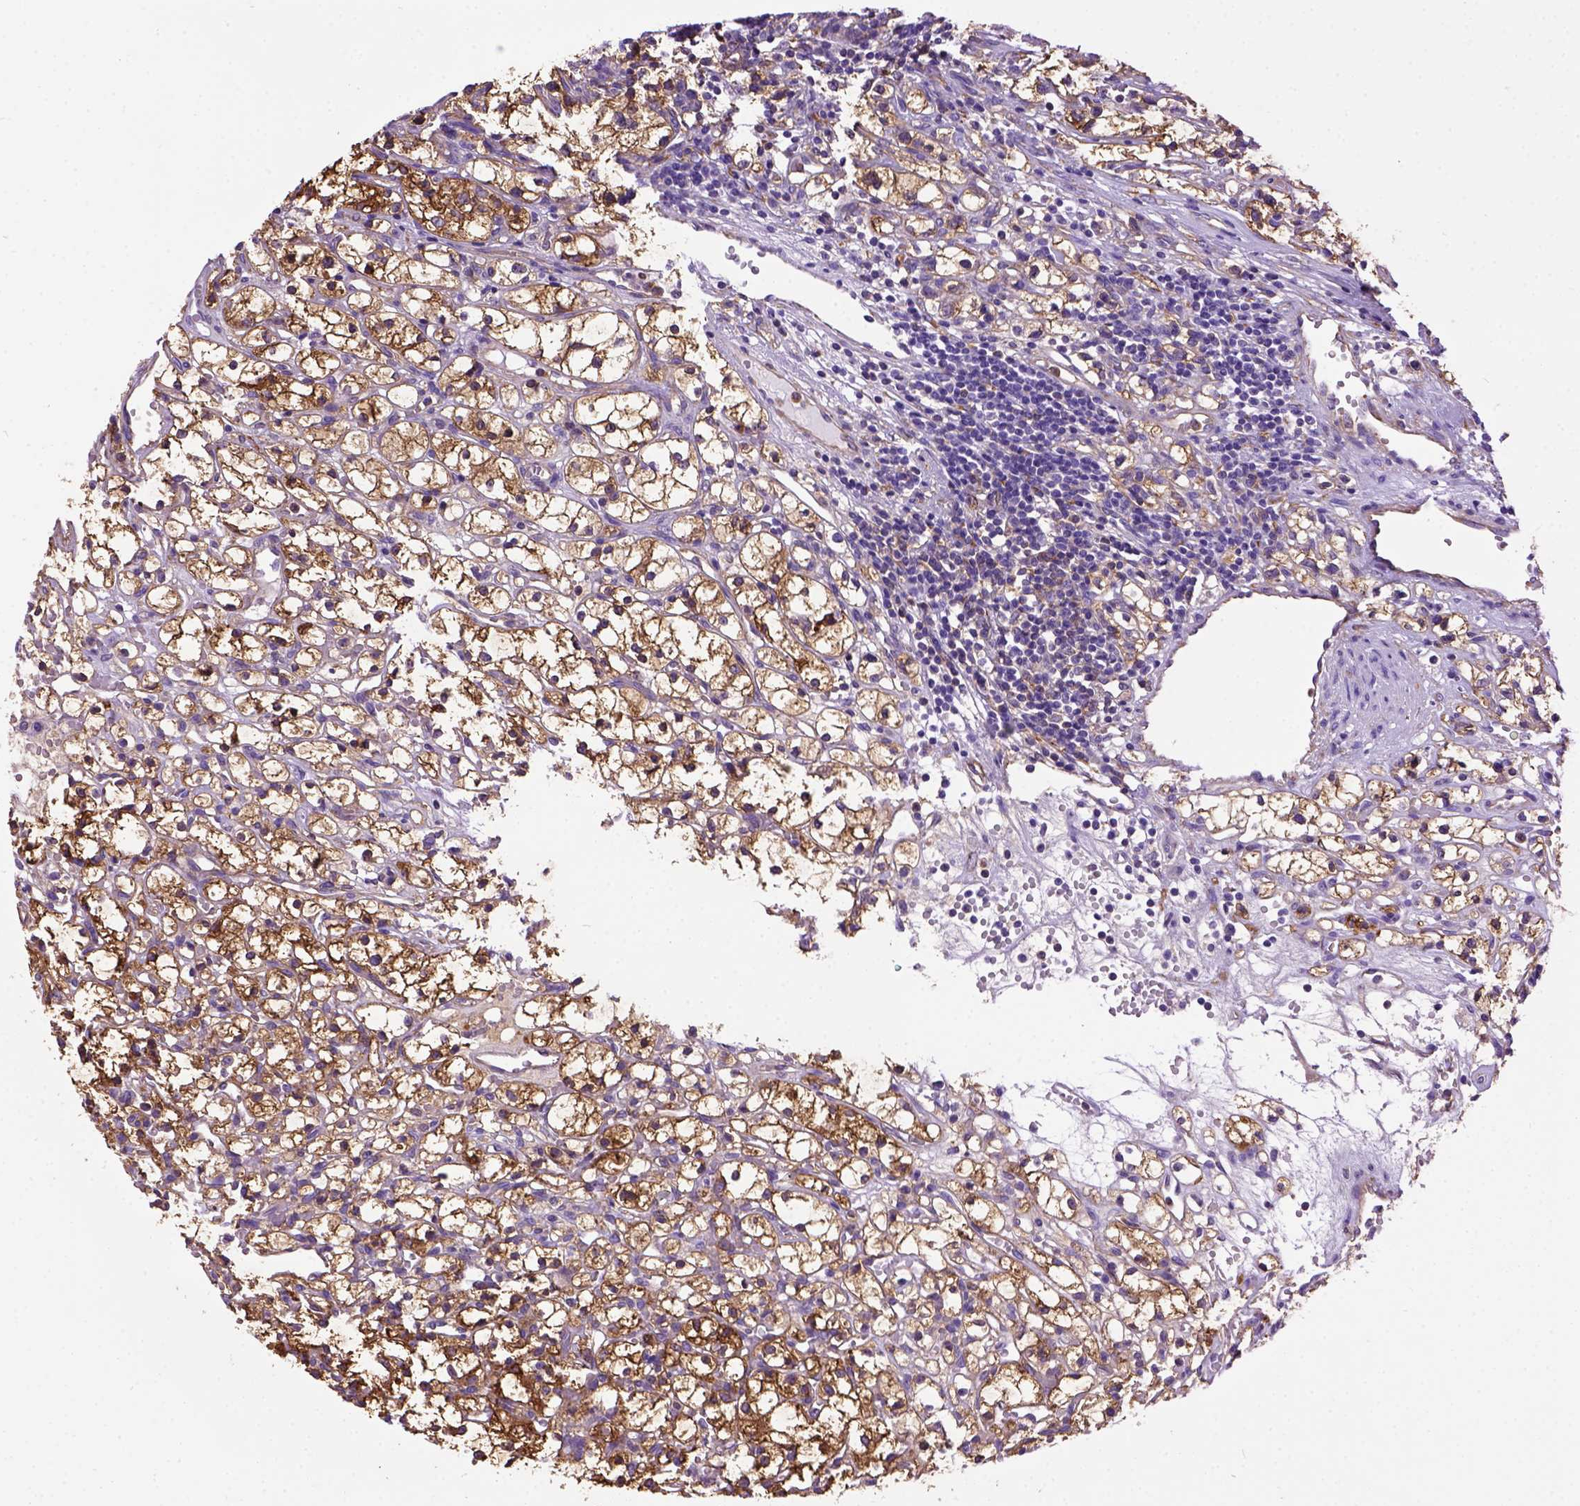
{"staining": {"intensity": "moderate", "quantity": ">75%", "location": "cytoplasmic/membranous"}, "tissue": "renal cancer", "cell_type": "Tumor cells", "image_type": "cancer", "snomed": [{"axis": "morphology", "description": "Adenocarcinoma, NOS"}, {"axis": "topography", "description": "Kidney"}], "caption": "IHC (DAB (3,3'-diaminobenzidine)) staining of renal cancer (adenocarcinoma) shows moderate cytoplasmic/membranous protein staining in approximately >75% of tumor cells. The staining was performed using DAB, with brown indicating positive protein expression. Nuclei are stained blue with hematoxylin.", "gene": "MVP", "patient": {"sex": "female", "age": 59}}